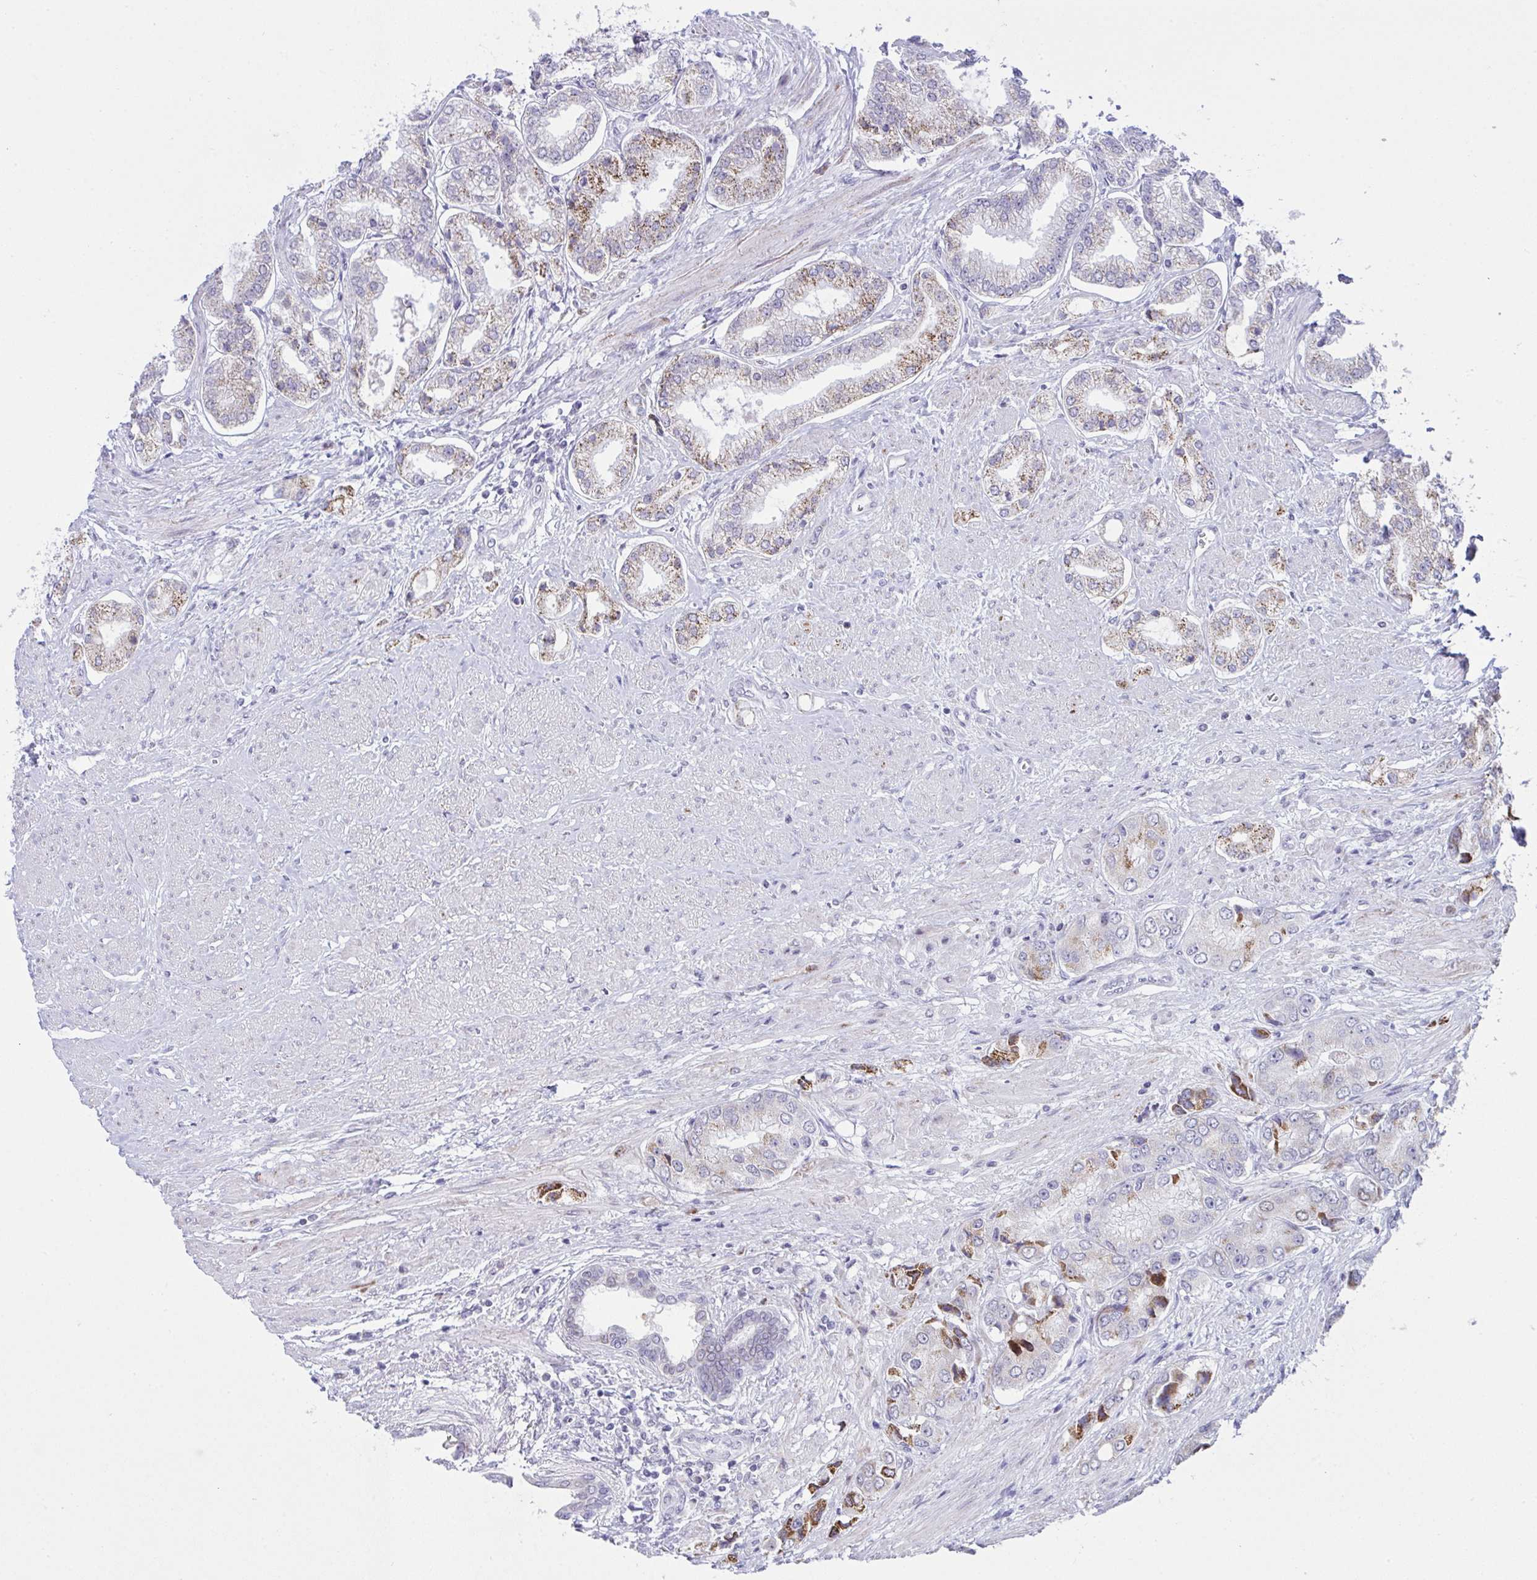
{"staining": {"intensity": "moderate", "quantity": "25%-75%", "location": "cytoplasmic/membranous"}, "tissue": "prostate cancer", "cell_type": "Tumor cells", "image_type": "cancer", "snomed": [{"axis": "morphology", "description": "Adenocarcinoma, Low grade"}, {"axis": "topography", "description": "Prostate"}], "caption": "This photomicrograph exhibits IHC staining of adenocarcinoma (low-grade) (prostate), with medium moderate cytoplasmic/membranous staining in approximately 25%-75% of tumor cells.", "gene": "PLA2G12B", "patient": {"sex": "male", "age": 69}}